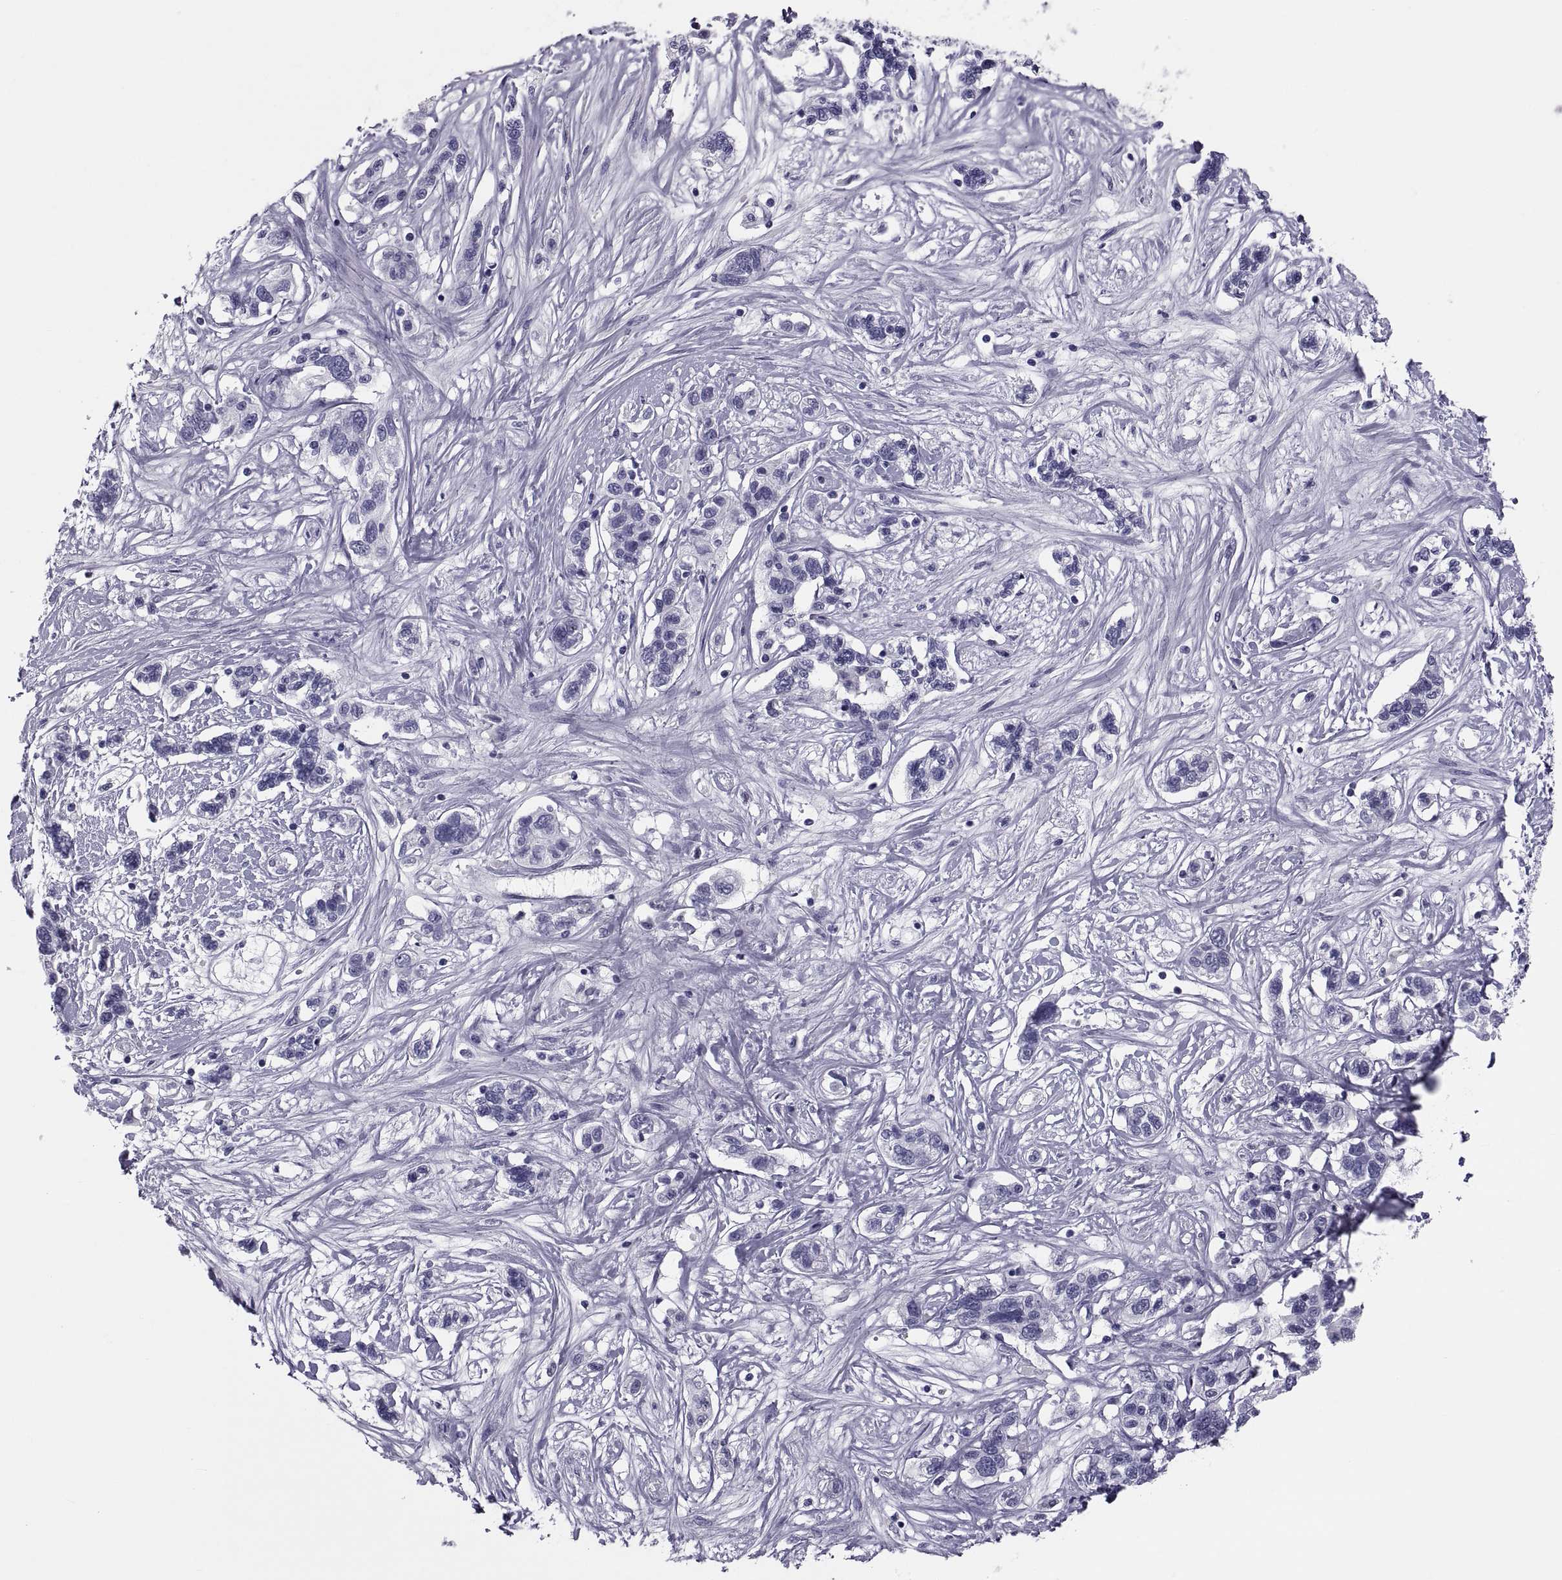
{"staining": {"intensity": "negative", "quantity": "none", "location": "none"}, "tissue": "liver cancer", "cell_type": "Tumor cells", "image_type": "cancer", "snomed": [{"axis": "morphology", "description": "Adenocarcinoma, NOS"}, {"axis": "morphology", "description": "Cholangiocarcinoma"}, {"axis": "topography", "description": "Liver"}], "caption": "Tumor cells show no significant protein expression in liver cholangiocarcinoma.", "gene": "CRISP1", "patient": {"sex": "male", "age": 64}}